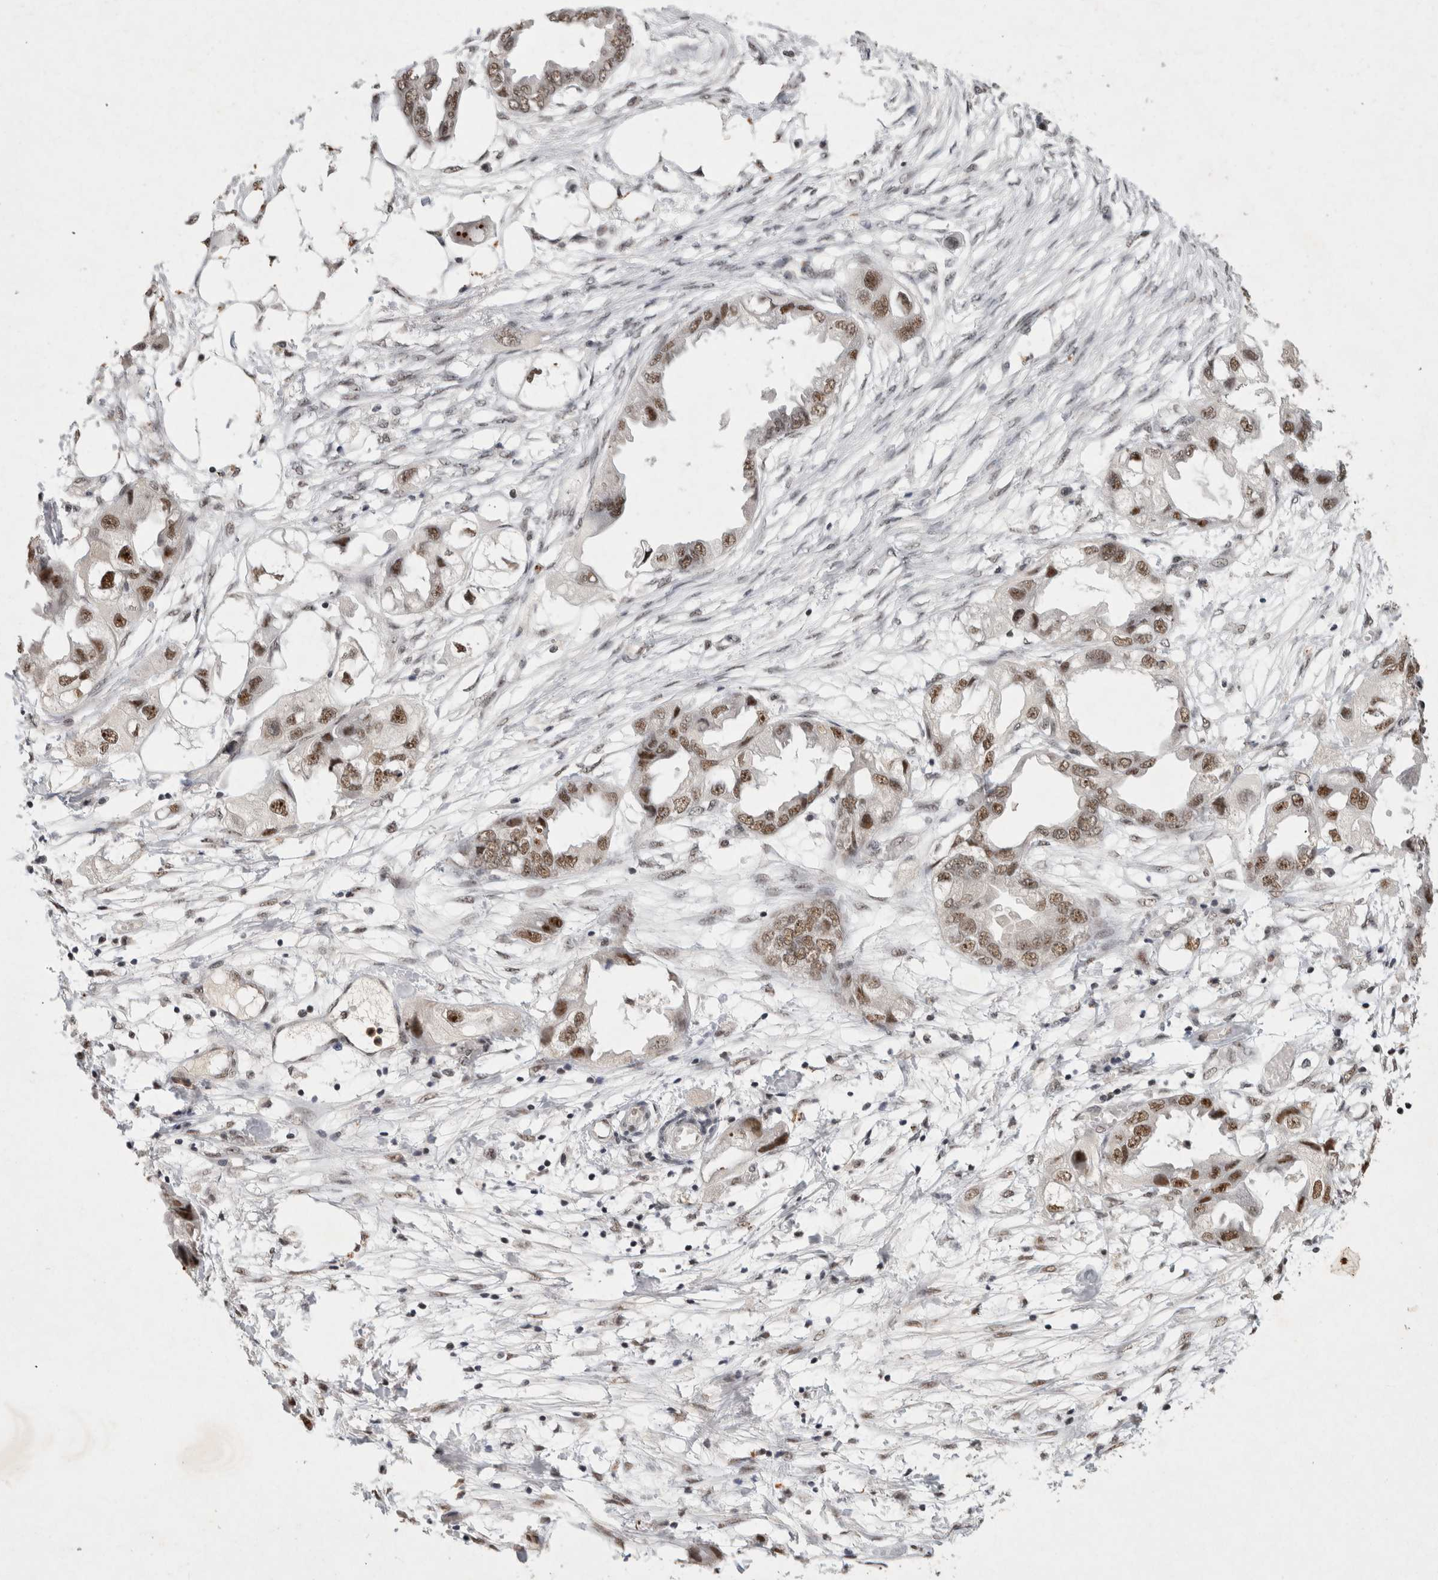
{"staining": {"intensity": "moderate", "quantity": ">75%", "location": "nuclear"}, "tissue": "endometrial cancer", "cell_type": "Tumor cells", "image_type": "cancer", "snomed": [{"axis": "morphology", "description": "Adenocarcinoma, NOS"}, {"axis": "morphology", "description": "Adenocarcinoma, metastatic, NOS"}, {"axis": "topography", "description": "Adipose tissue"}, {"axis": "topography", "description": "Endometrium"}], "caption": "High-power microscopy captured an immunohistochemistry (IHC) micrograph of endometrial cancer, revealing moderate nuclear positivity in approximately >75% of tumor cells.", "gene": "XRCC5", "patient": {"sex": "female", "age": 67}}